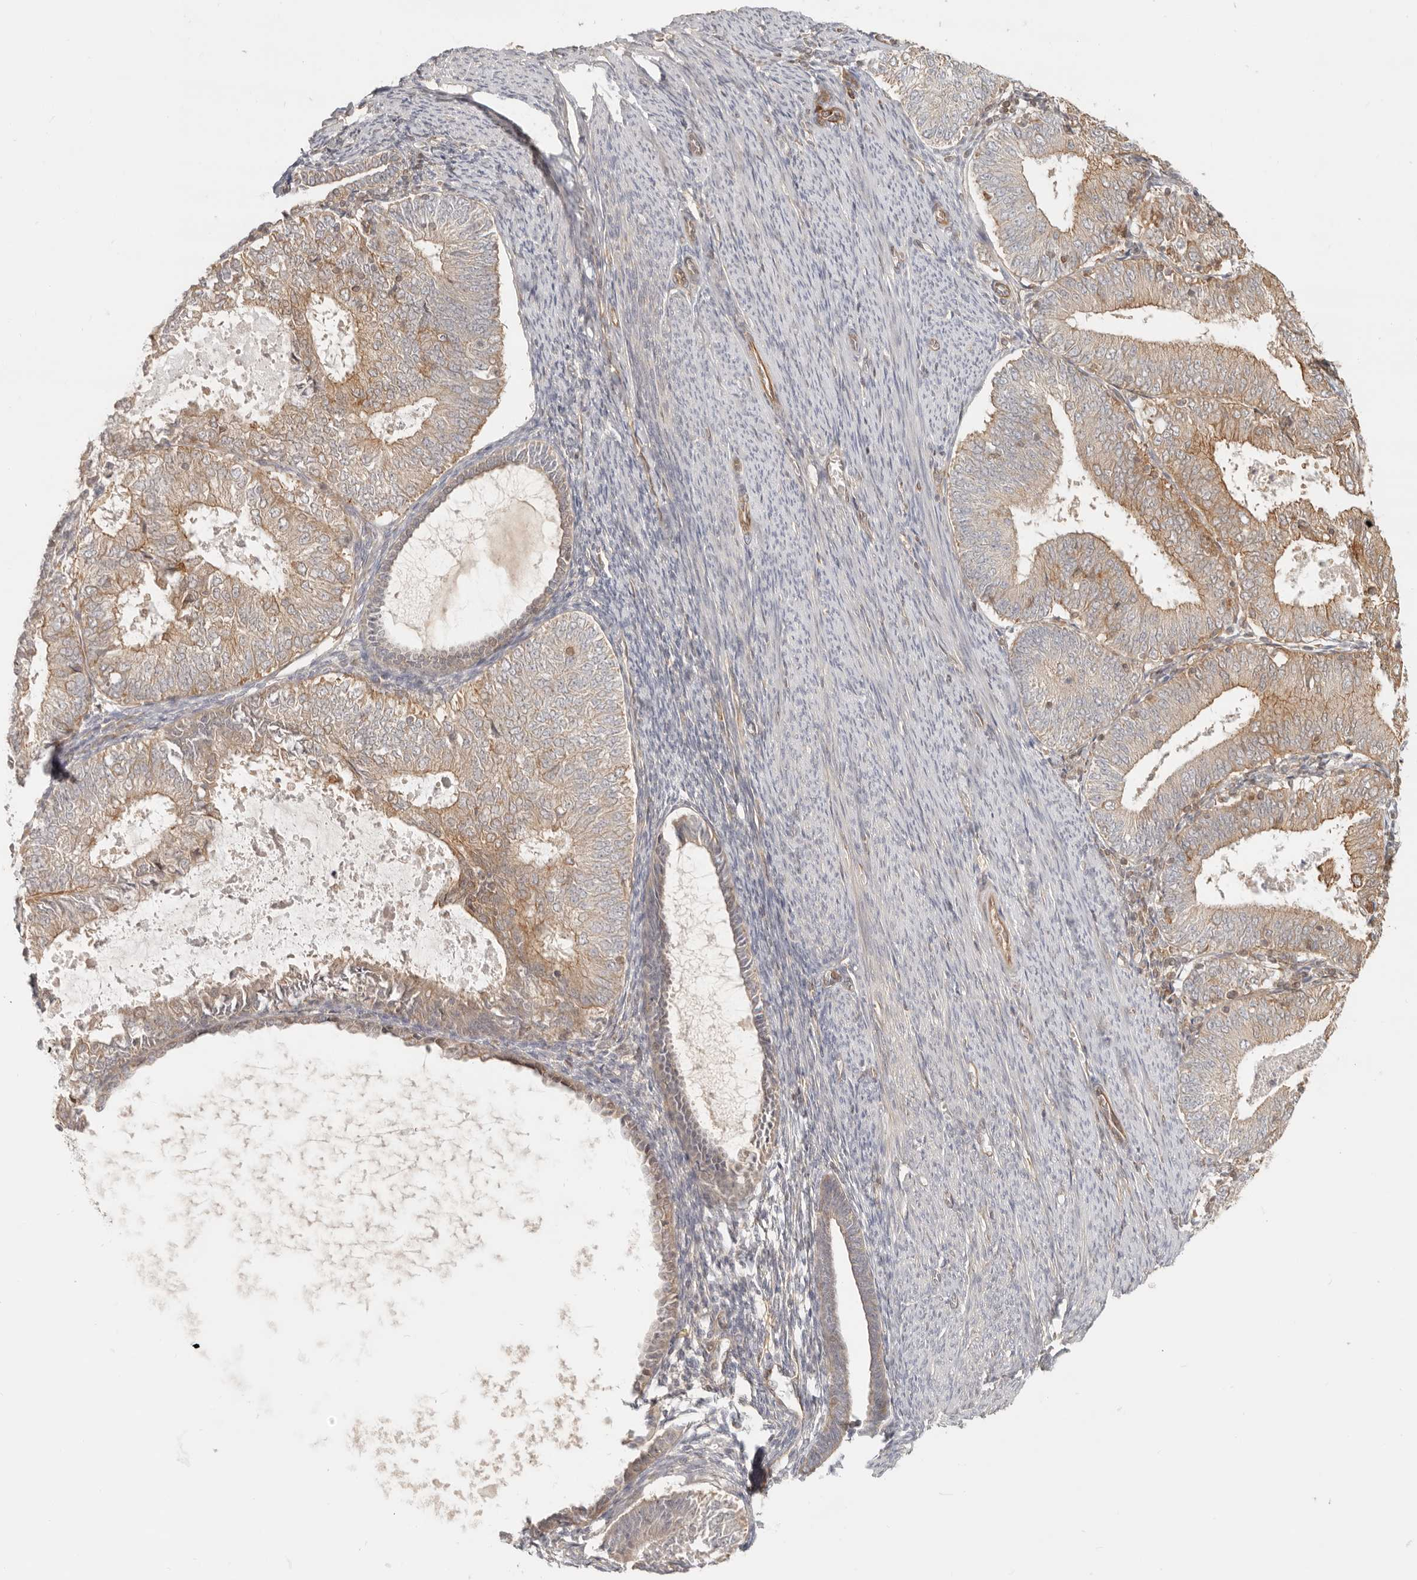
{"staining": {"intensity": "moderate", "quantity": "25%-75%", "location": "cytoplasmic/membranous"}, "tissue": "endometrial cancer", "cell_type": "Tumor cells", "image_type": "cancer", "snomed": [{"axis": "morphology", "description": "Adenocarcinoma, NOS"}, {"axis": "topography", "description": "Endometrium"}], "caption": "Immunohistochemistry of endometrial cancer demonstrates medium levels of moderate cytoplasmic/membranous staining in about 25%-75% of tumor cells.", "gene": "UFSP1", "patient": {"sex": "female", "age": 57}}